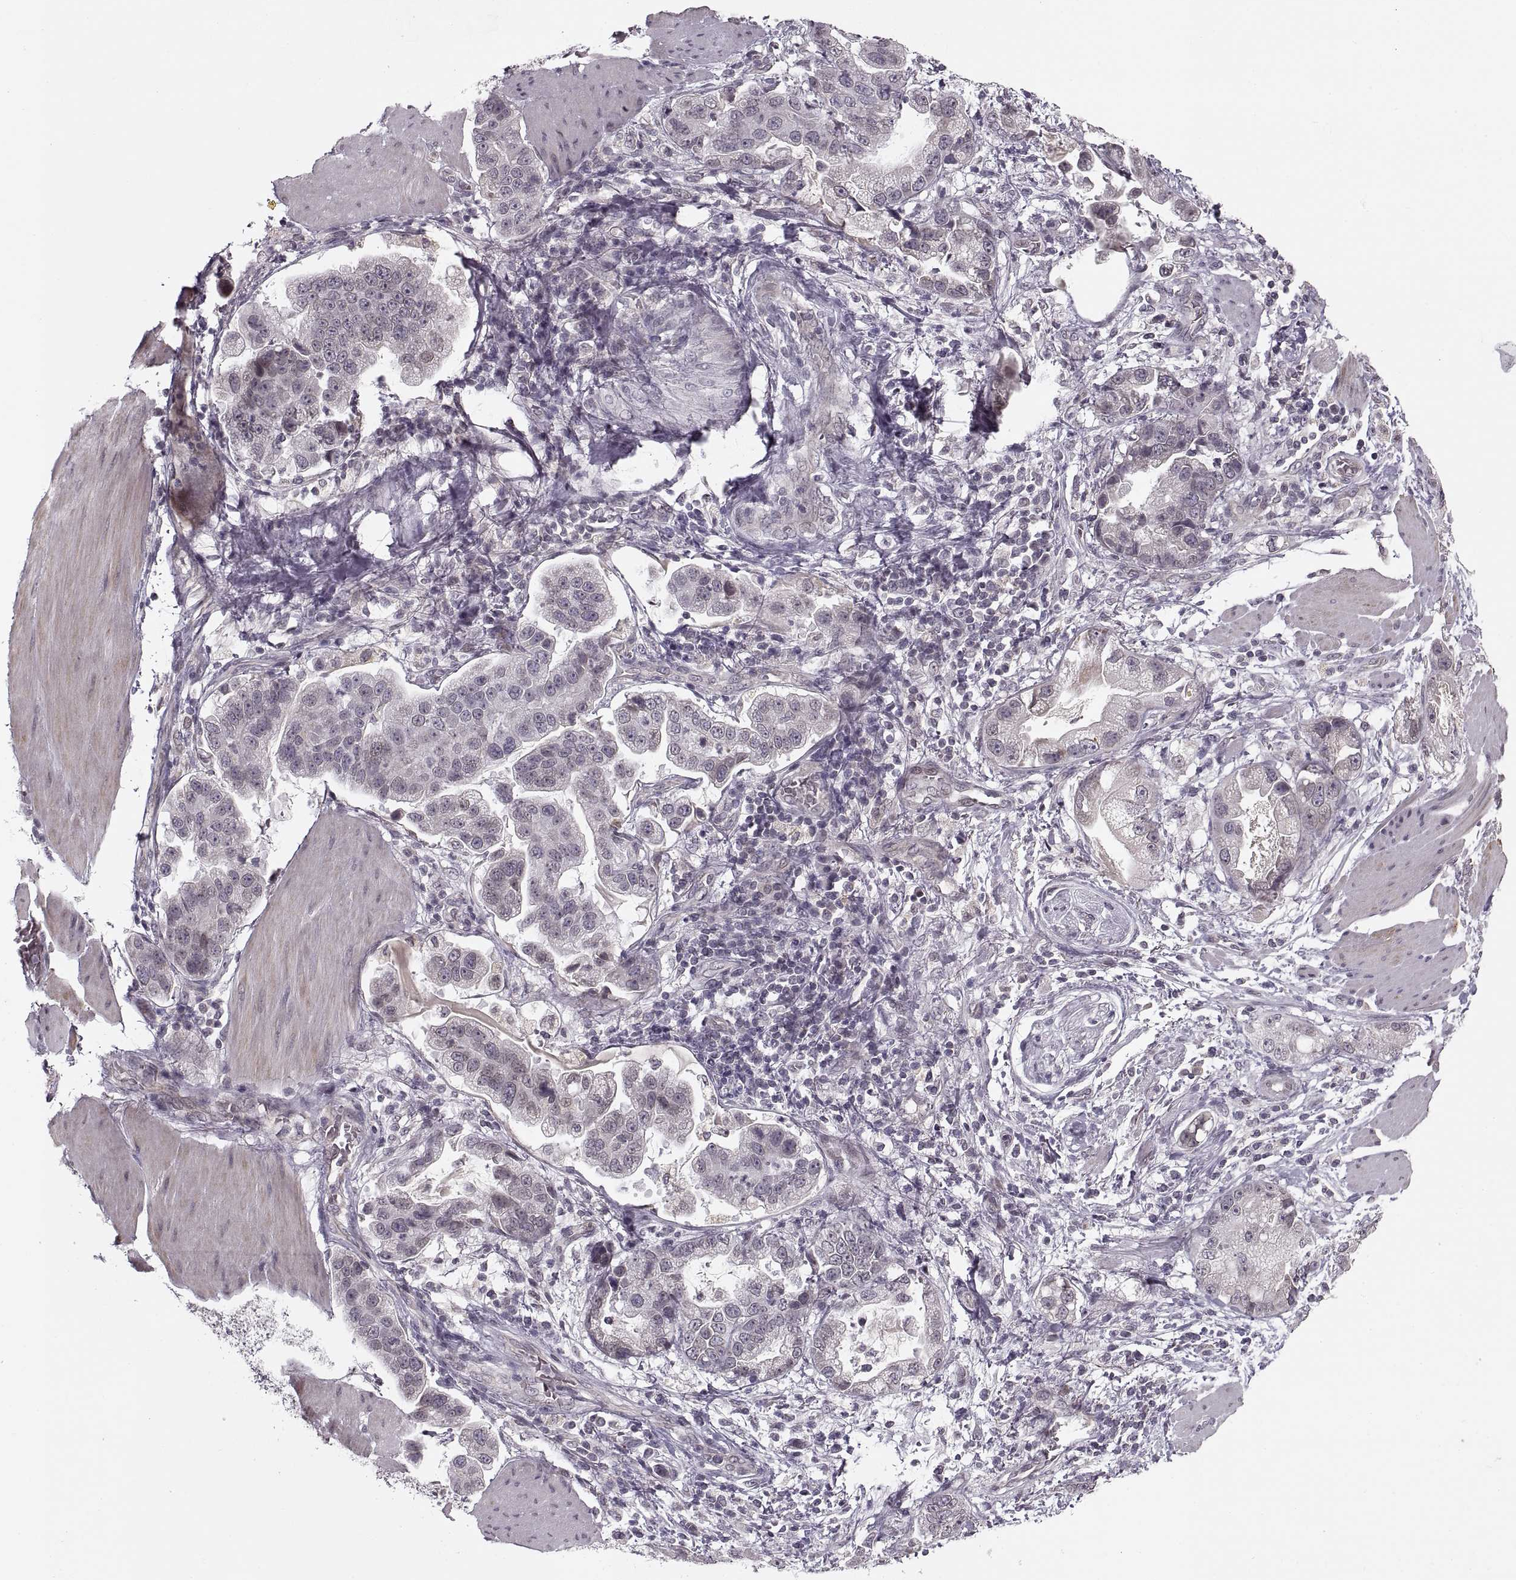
{"staining": {"intensity": "negative", "quantity": "none", "location": "none"}, "tissue": "stomach cancer", "cell_type": "Tumor cells", "image_type": "cancer", "snomed": [{"axis": "morphology", "description": "Adenocarcinoma, NOS"}, {"axis": "topography", "description": "Stomach"}], "caption": "This is a micrograph of immunohistochemistry (IHC) staining of stomach cancer, which shows no staining in tumor cells.", "gene": "ASIC3", "patient": {"sex": "male", "age": 59}}